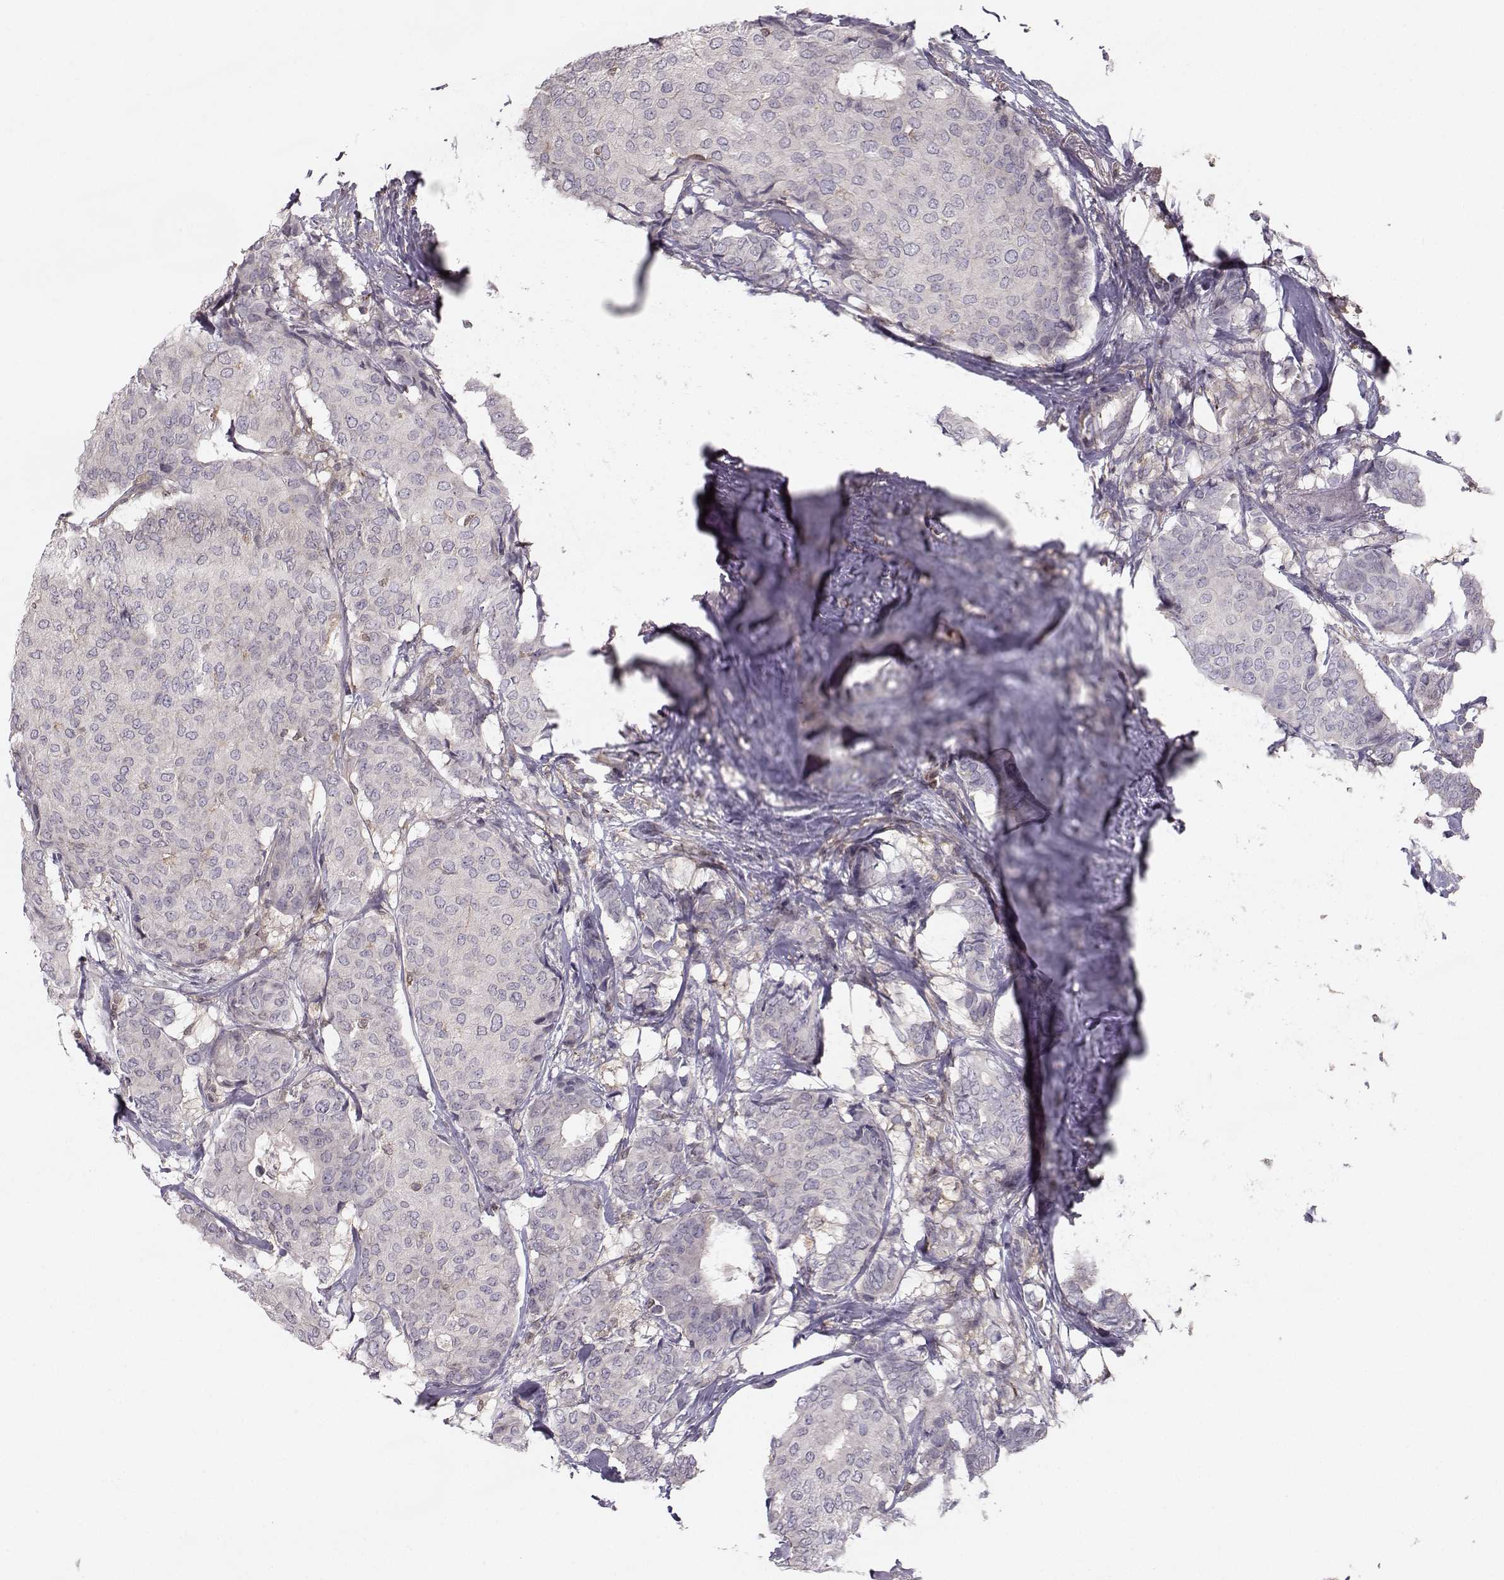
{"staining": {"intensity": "negative", "quantity": "none", "location": "none"}, "tissue": "breast cancer", "cell_type": "Tumor cells", "image_type": "cancer", "snomed": [{"axis": "morphology", "description": "Duct carcinoma"}, {"axis": "topography", "description": "Breast"}], "caption": "The image demonstrates no staining of tumor cells in breast cancer.", "gene": "ASB16", "patient": {"sex": "female", "age": 75}}